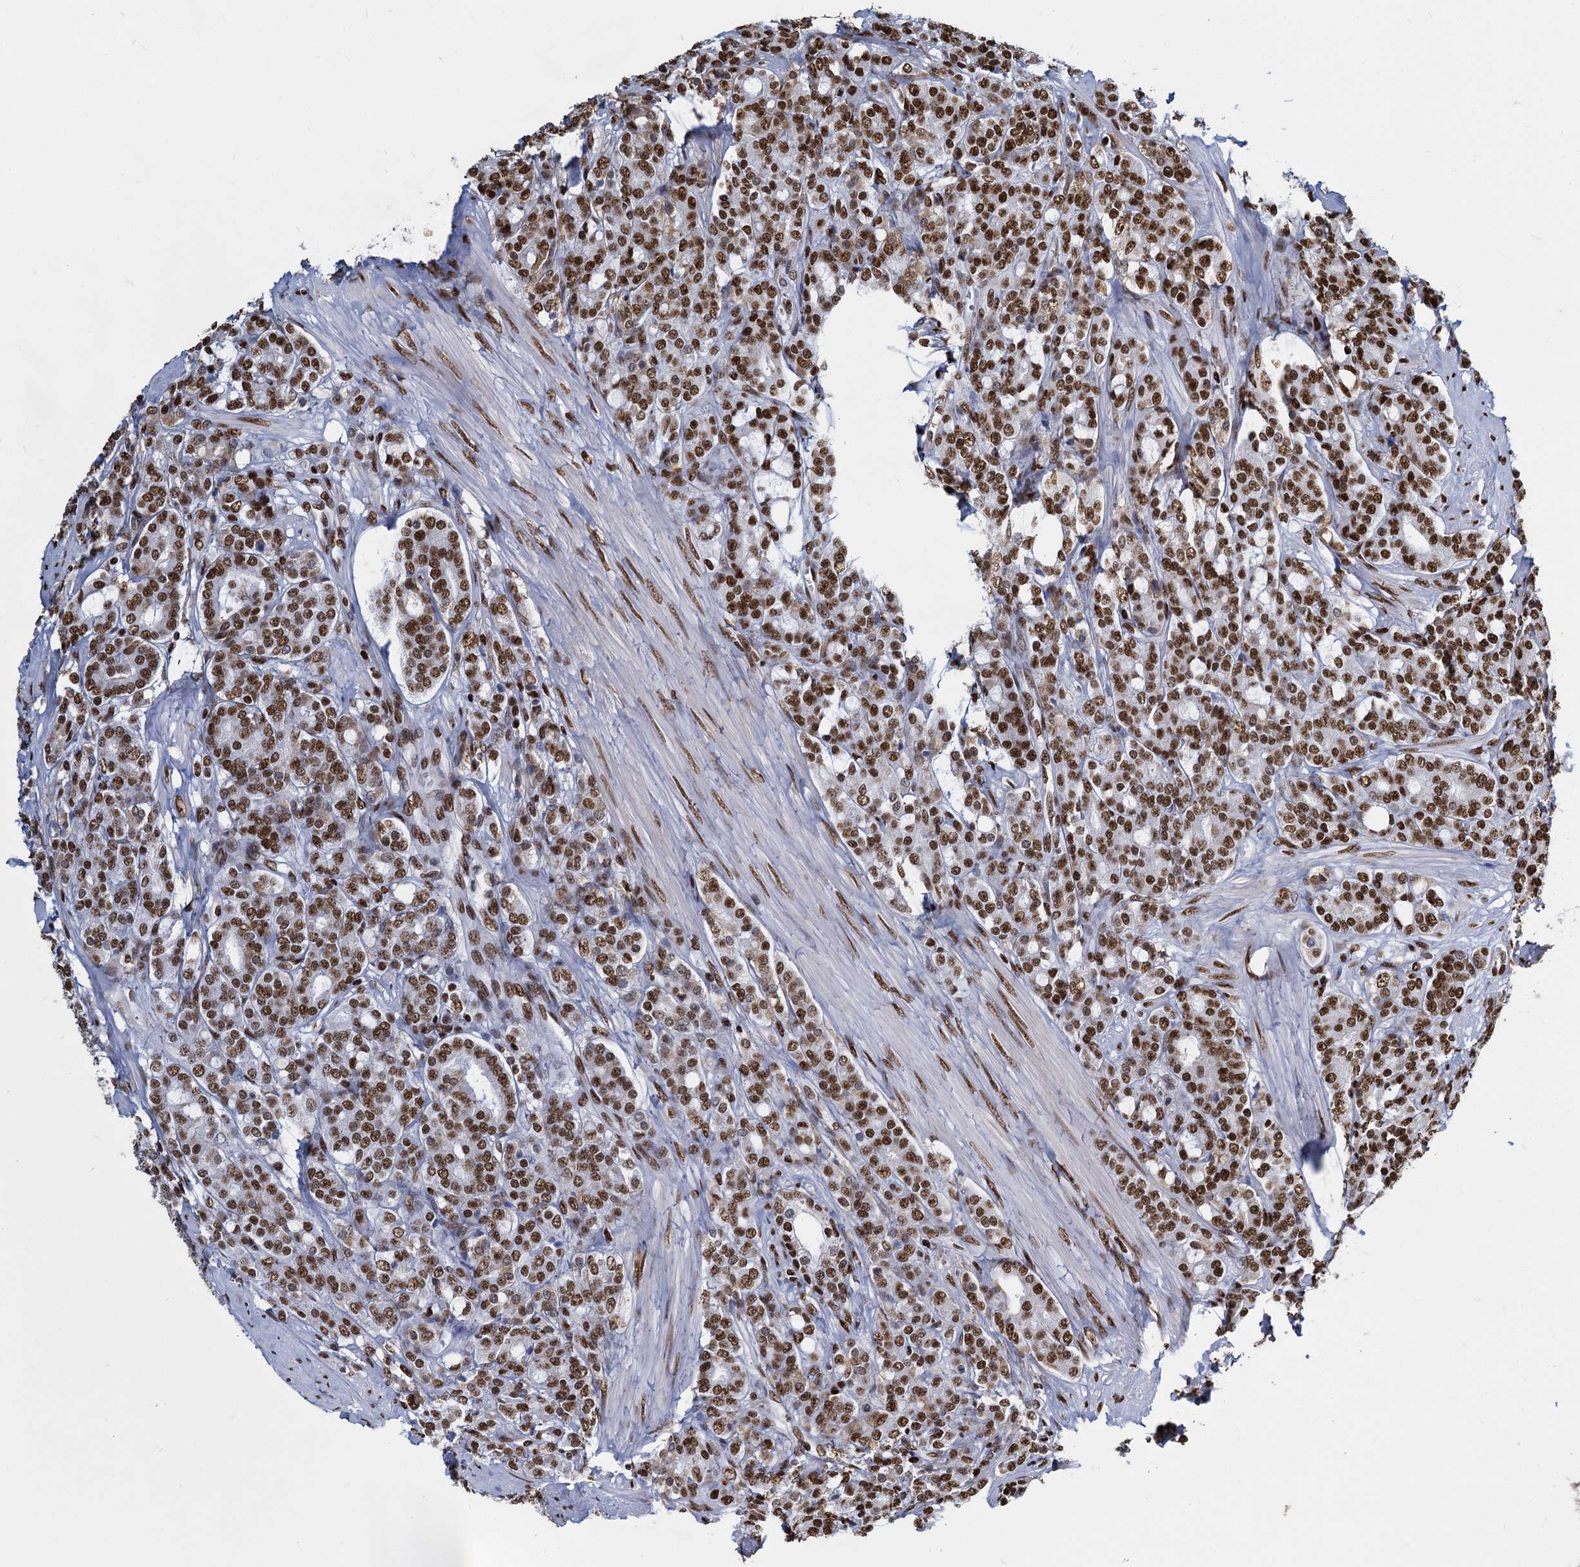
{"staining": {"intensity": "strong", "quantity": ">75%", "location": "nuclear"}, "tissue": "prostate cancer", "cell_type": "Tumor cells", "image_type": "cancer", "snomed": [{"axis": "morphology", "description": "Adenocarcinoma, High grade"}, {"axis": "topography", "description": "Prostate"}], "caption": "Protein analysis of prostate cancer tissue reveals strong nuclear positivity in approximately >75% of tumor cells.", "gene": "DCPS", "patient": {"sex": "male", "age": 62}}